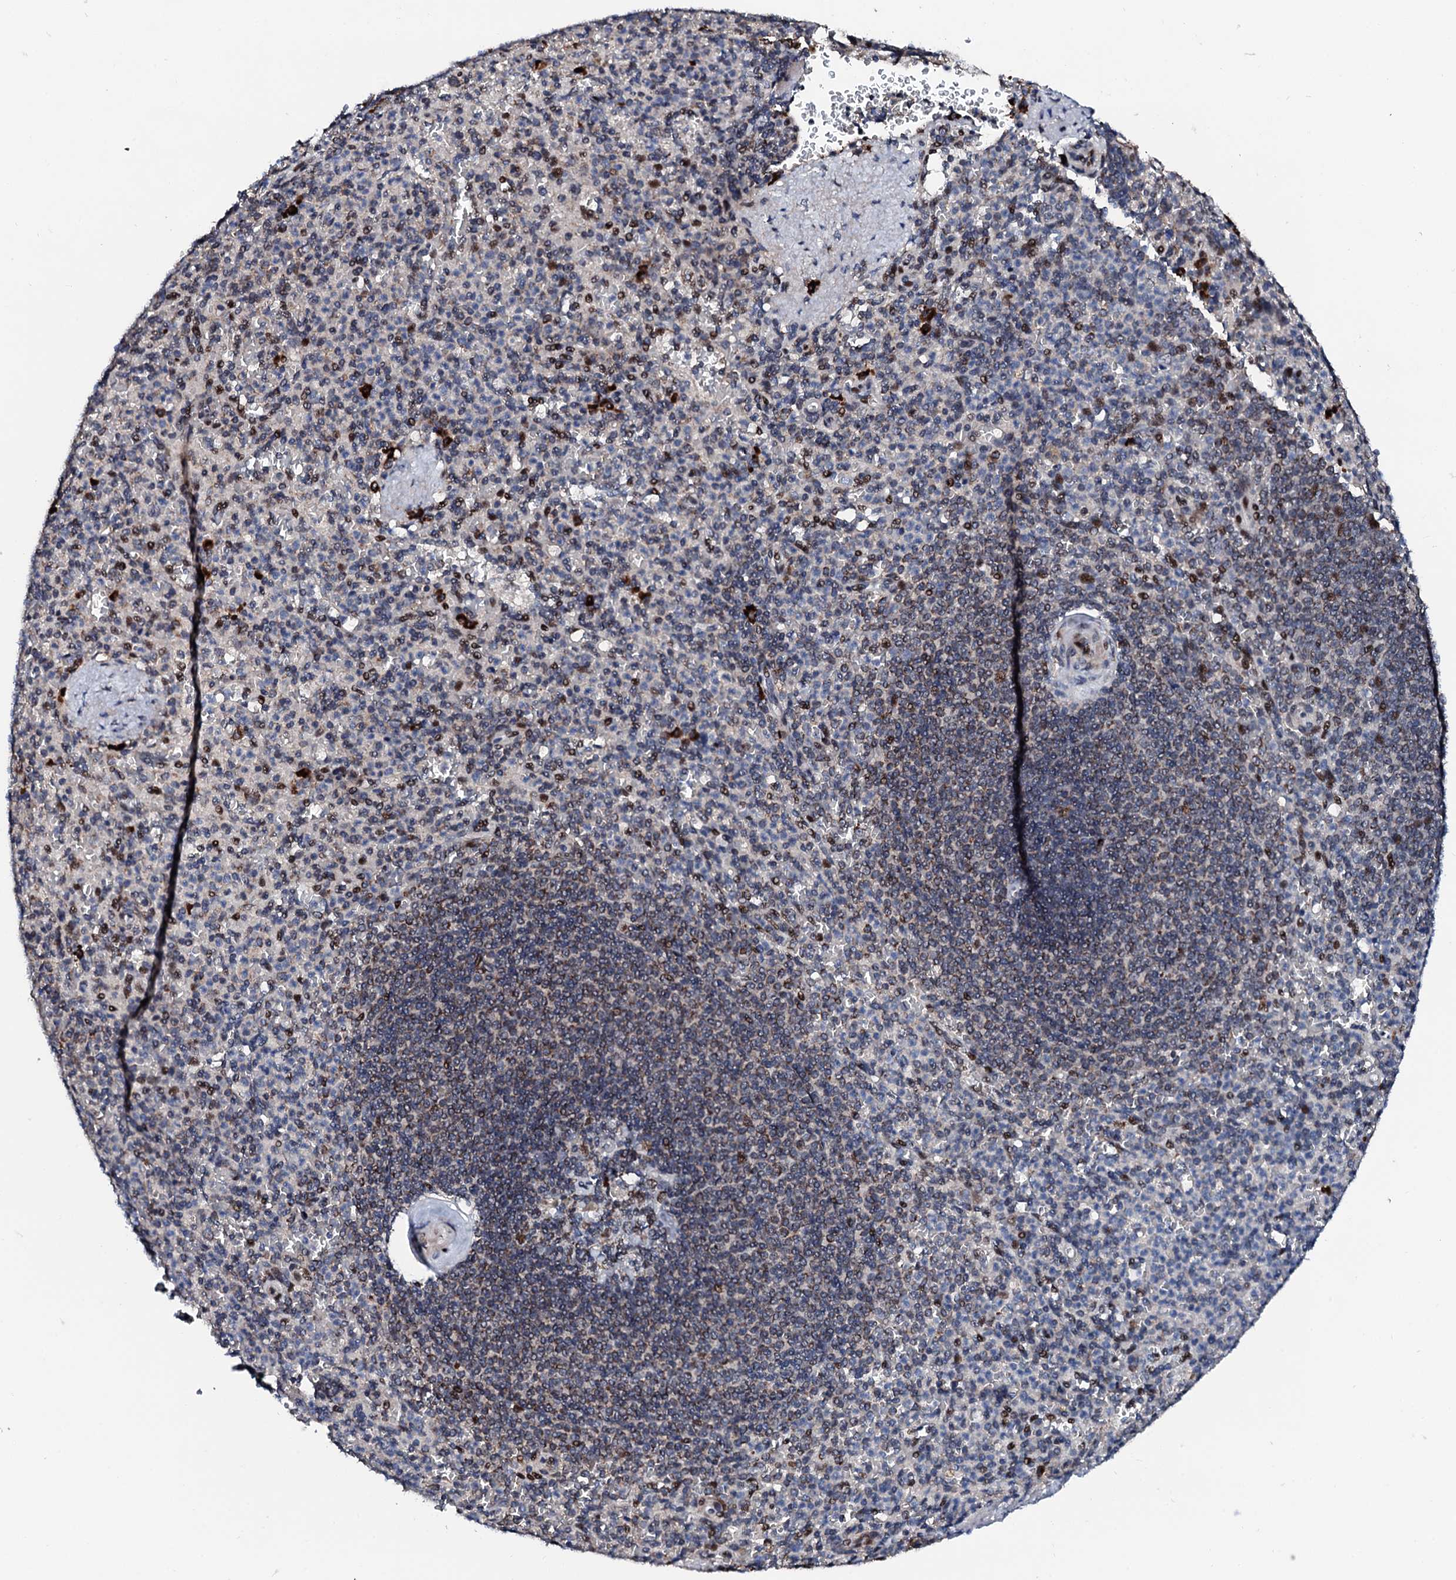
{"staining": {"intensity": "moderate", "quantity": "<25%", "location": "nuclear"}, "tissue": "spleen", "cell_type": "Cells in red pulp", "image_type": "normal", "snomed": [{"axis": "morphology", "description": "Normal tissue, NOS"}, {"axis": "topography", "description": "Spleen"}], "caption": "This photomicrograph shows immunohistochemistry (IHC) staining of benign spleen, with low moderate nuclear positivity in about <25% of cells in red pulp.", "gene": "KIF18A", "patient": {"sex": "female", "age": 74}}